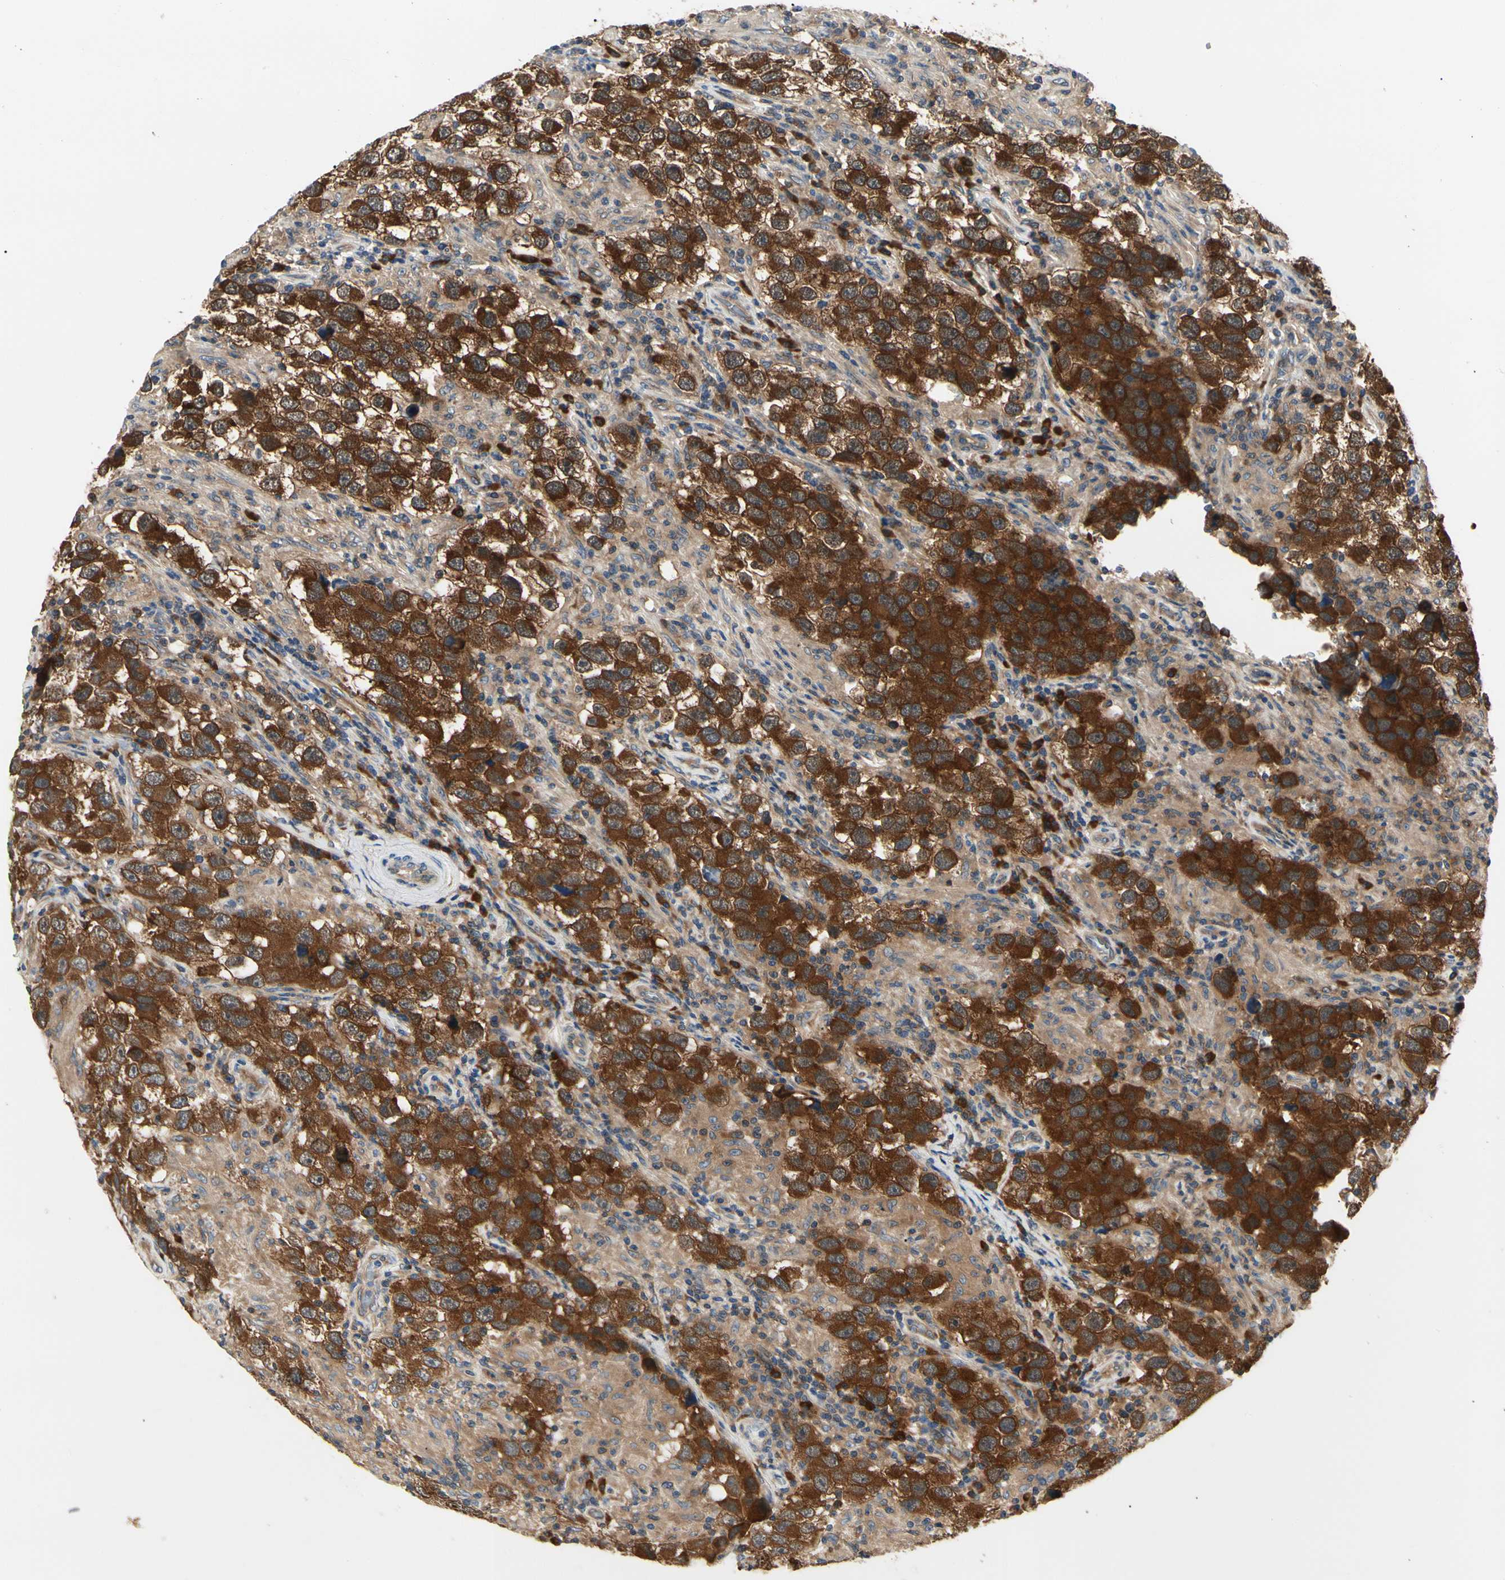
{"staining": {"intensity": "strong", "quantity": ">75%", "location": "cytoplasmic/membranous"}, "tissue": "testis cancer", "cell_type": "Tumor cells", "image_type": "cancer", "snomed": [{"axis": "morphology", "description": "Carcinoma, Embryonal, NOS"}, {"axis": "topography", "description": "Testis"}], "caption": "This is a histology image of immunohistochemistry staining of embryonal carcinoma (testis), which shows strong positivity in the cytoplasmic/membranous of tumor cells.", "gene": "NME1-NME2", "patient": {"sex": "male", "age": 21}}